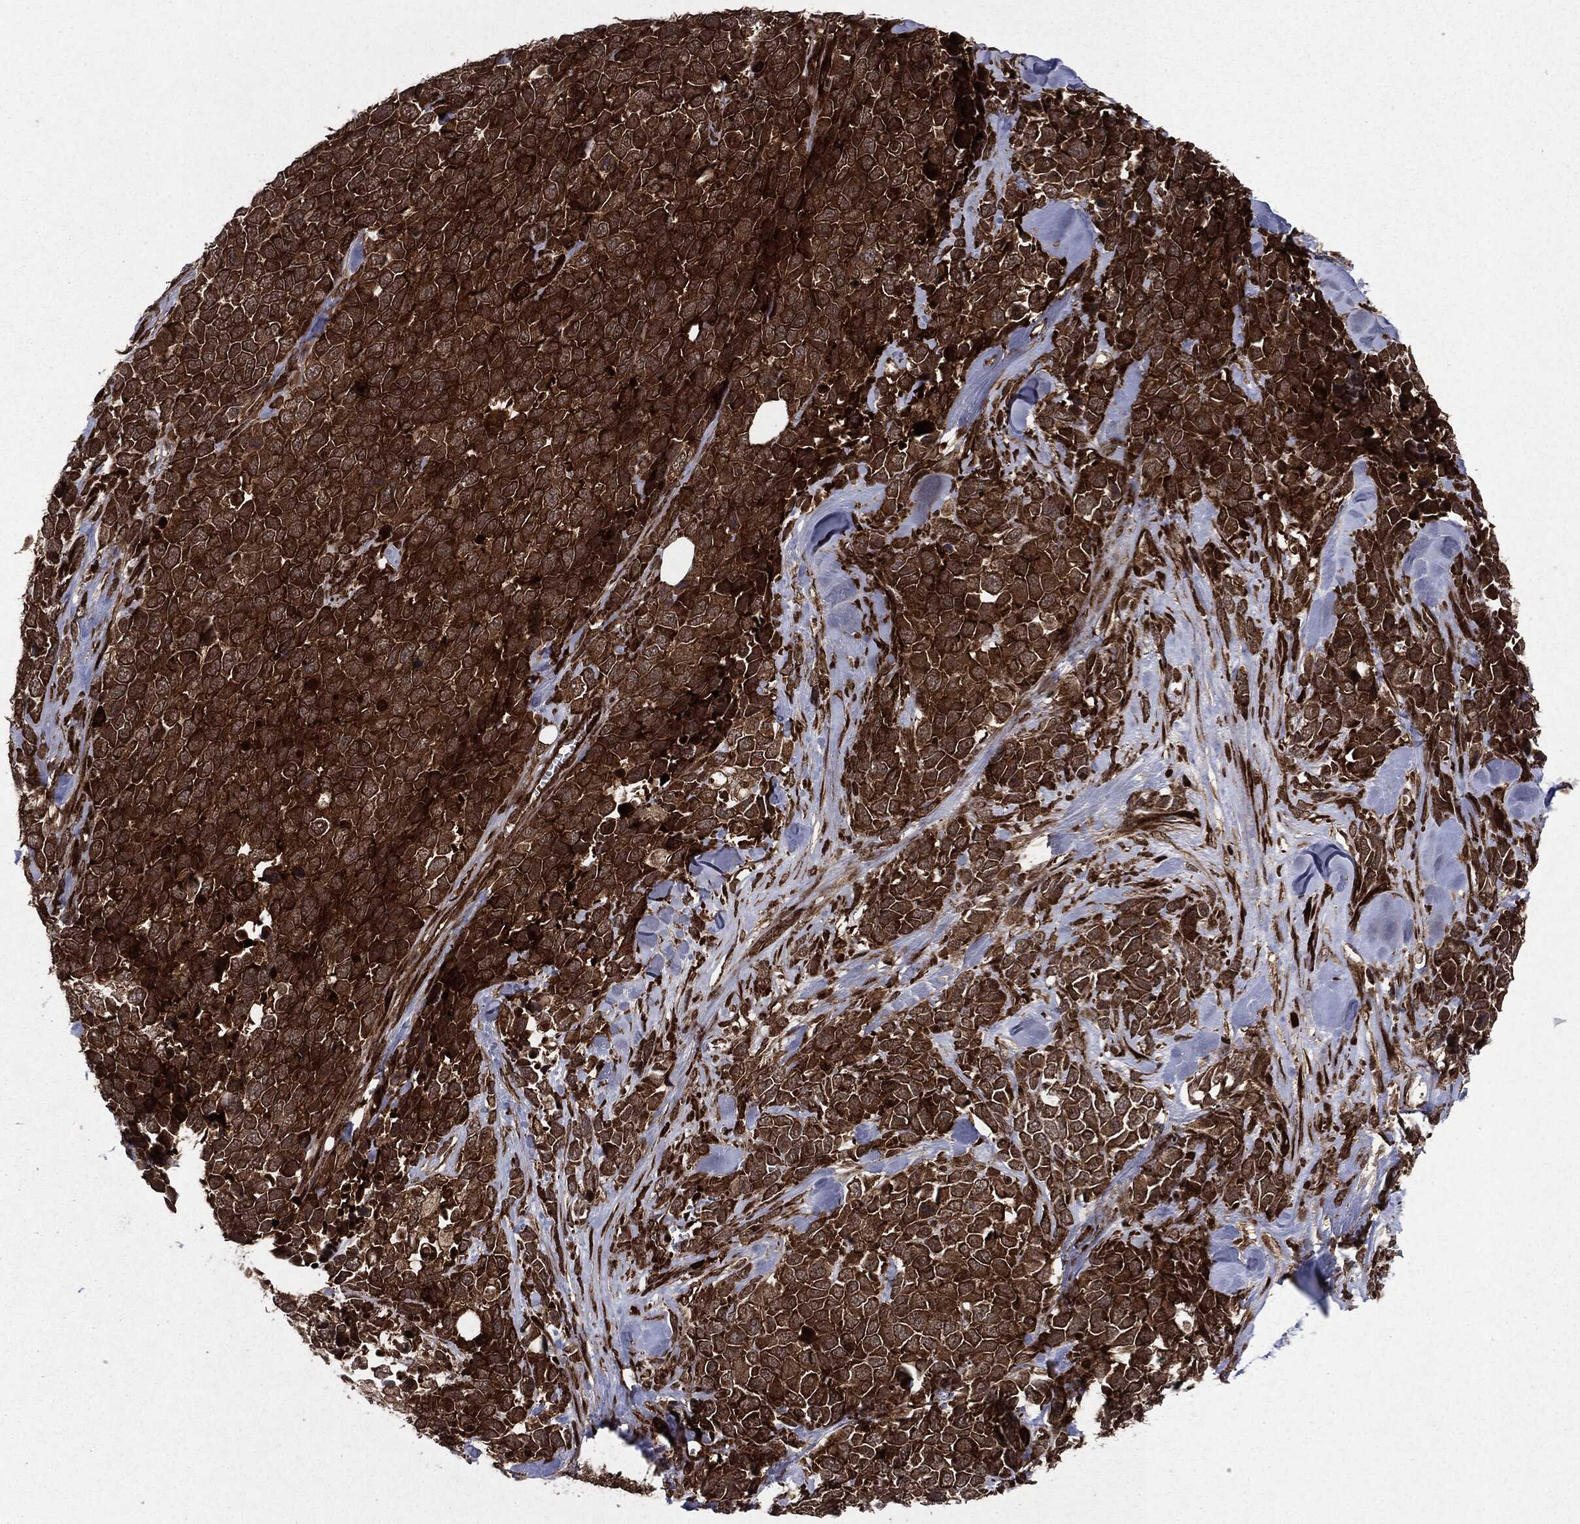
{"staining": {"intensity": "strong", "quantity": ">75%", "location": "cytoplasmic/membranous"}, "tissue": "melanoma", "cell_type": "Tumor cells", "image_type": "cancer", "snomed": [{"axis": "morphology", "description": "Malignant melanoma, Metastatic site"}, {"axis": "topography", "description": "Skin"}], "caption": "Tumor cells reveal high levels of strong cytoplasmic/membranous expression in approximately >75% of cells in malignant melanoma (metastatic site).", "gene": "OTUB1", "patient": {"sex": "male", "age": 84}}